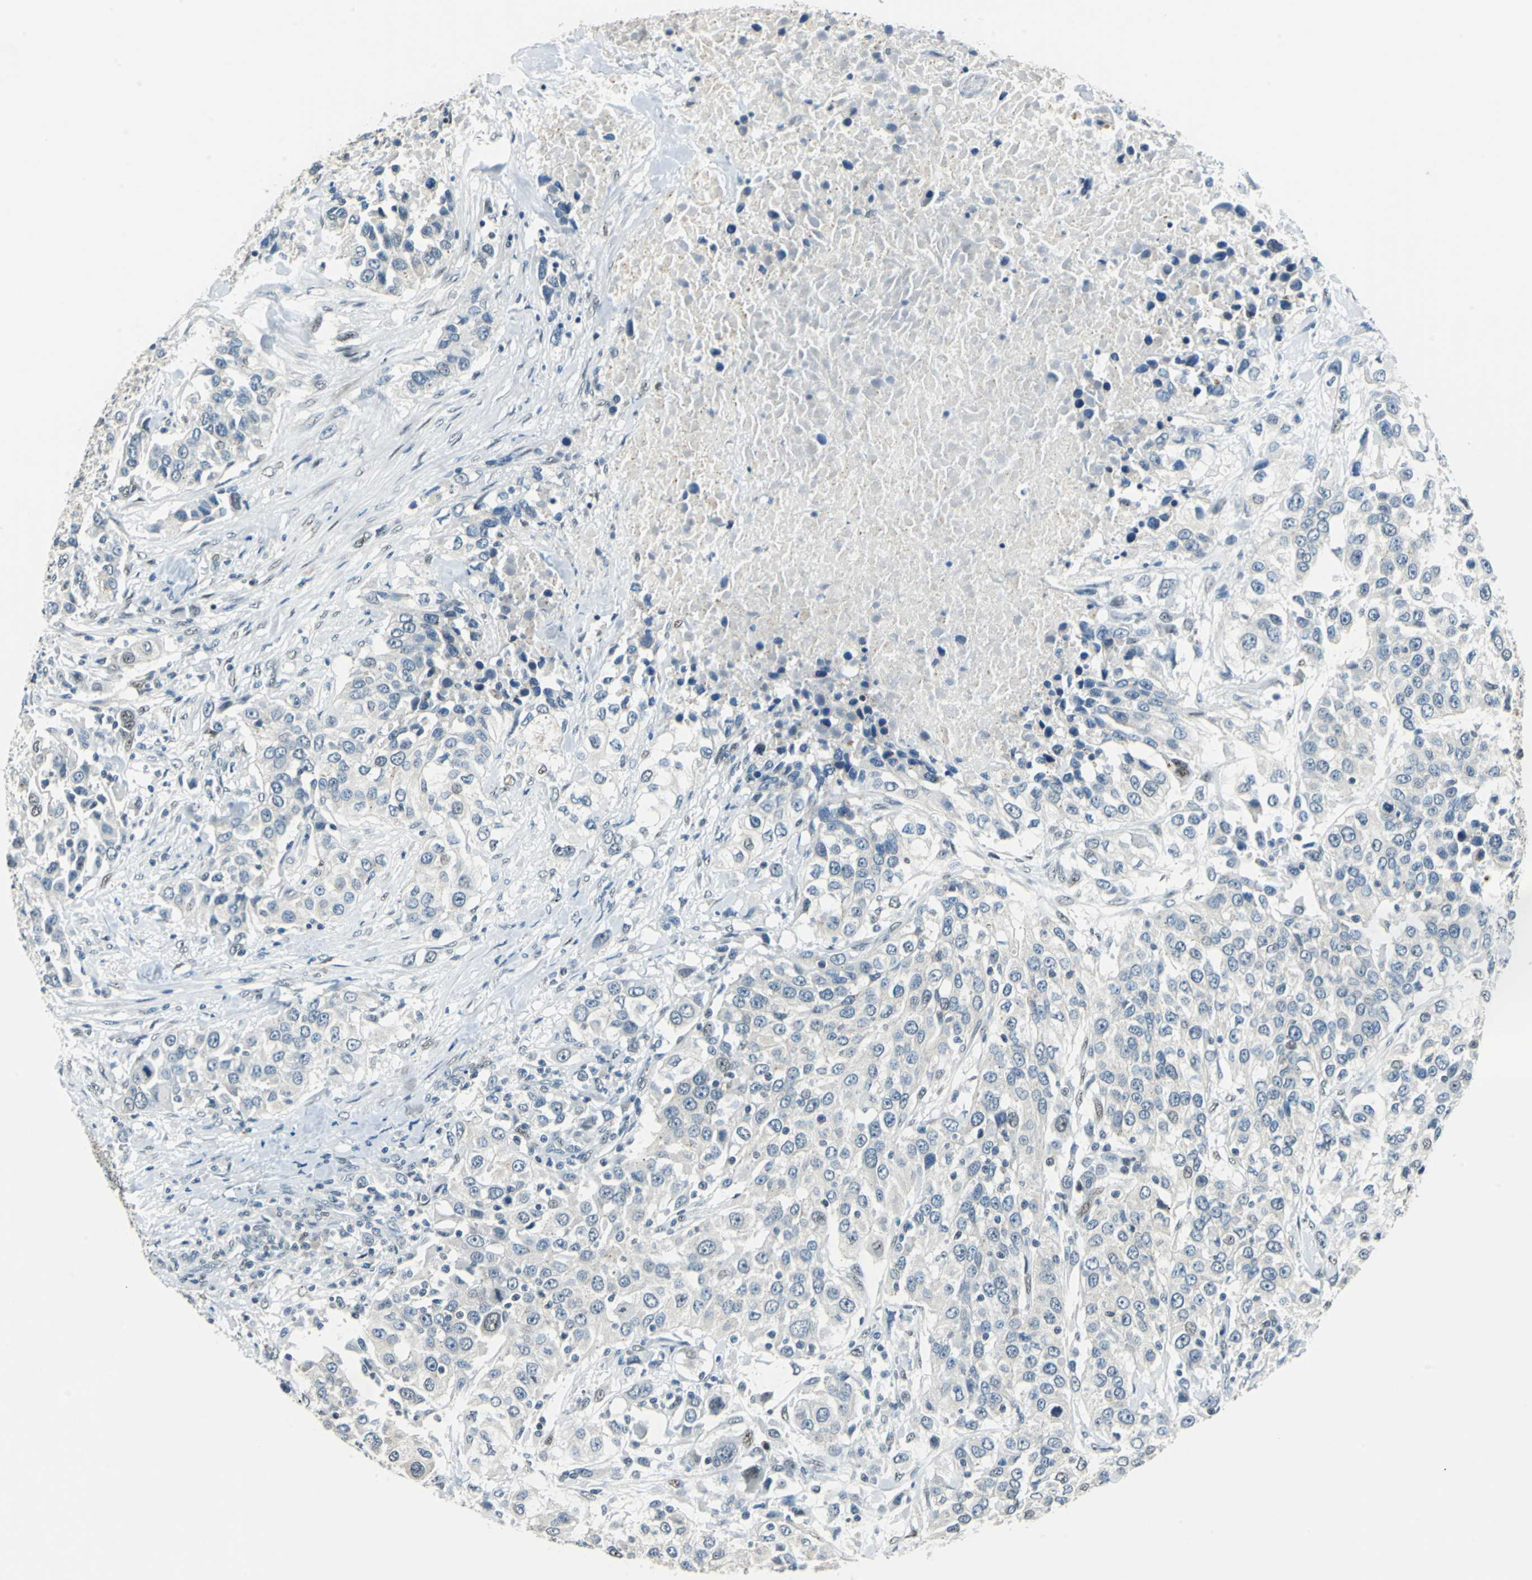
{"staining": {"intensity": "negative", "quantity": "none", "location": "none"}, "tissue": "urothelial cancer", "cell_type": "Tumor cells", "image_type": "cancer", "snomed": [{"axis": "morphology", "description": "Urothelial carcinoma, High grade"}, {"axis": "topography", "description": "Urinary bladder"}], "caption": "A high-resolution micrograph shows immunohistochemistry (IHC) staining of high-grade urothelial carcinoma, which displays no significant expression in tumor cells.", "gene": "HCFC2", "patient": {"sex": "female", "age": 80}}